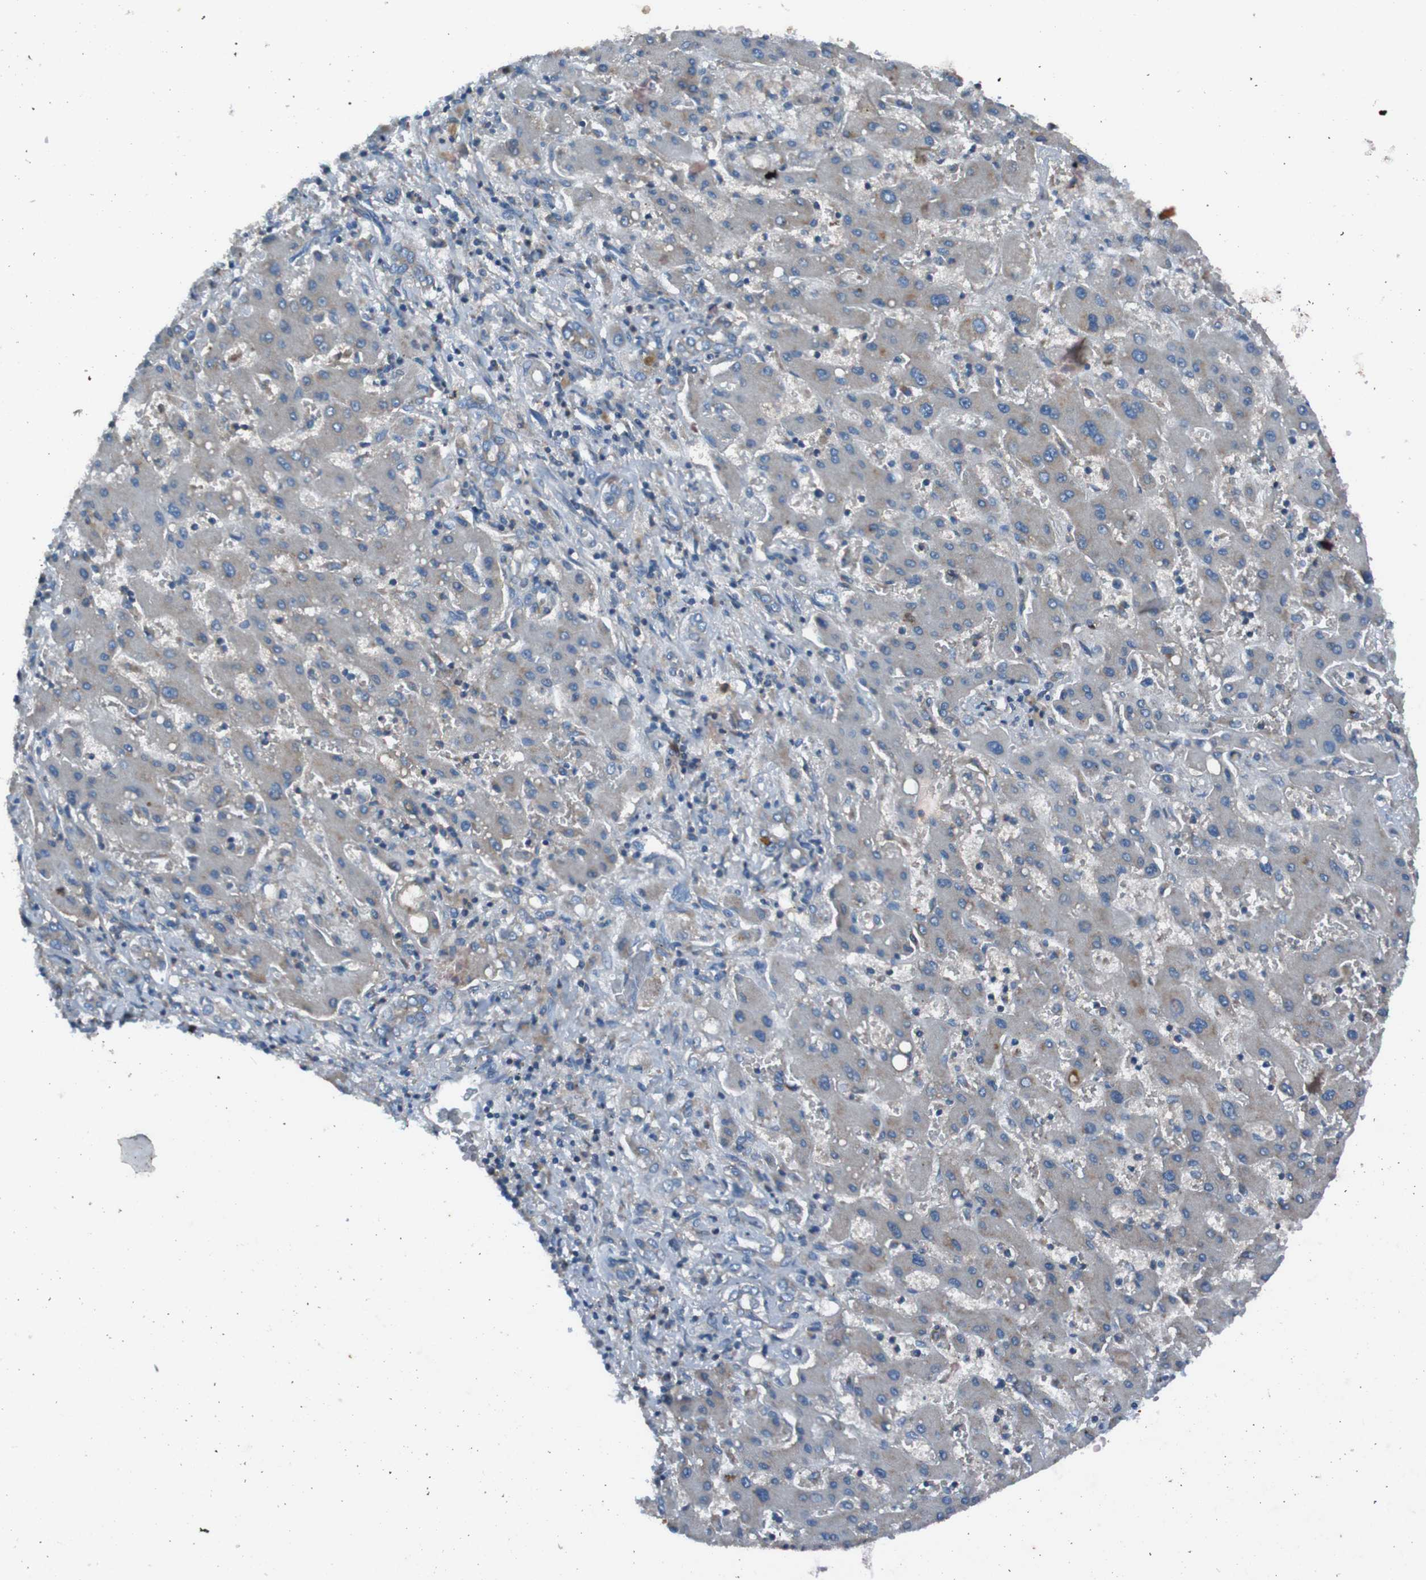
{"staining": {"intensity": "weak", "quantity": ">75%", "location": "cytoplasmic/membranous"}, "tissue": "liver cancer", "cell_type": "Tumor cells", "image_type": "cancer", "snomed": [{"axis": "morphology", "description": "Cholangiocarcinoma"}, {"axis": "topography", "description": "Liver"}], "caption": "A histopathology image of human liver cancer stained for a protein demonstrates weak cytoplasmic/membranous brown staining in tumor cells.", "gene": "RAB5B", "patient": {"sex": "male", "age": 50}}